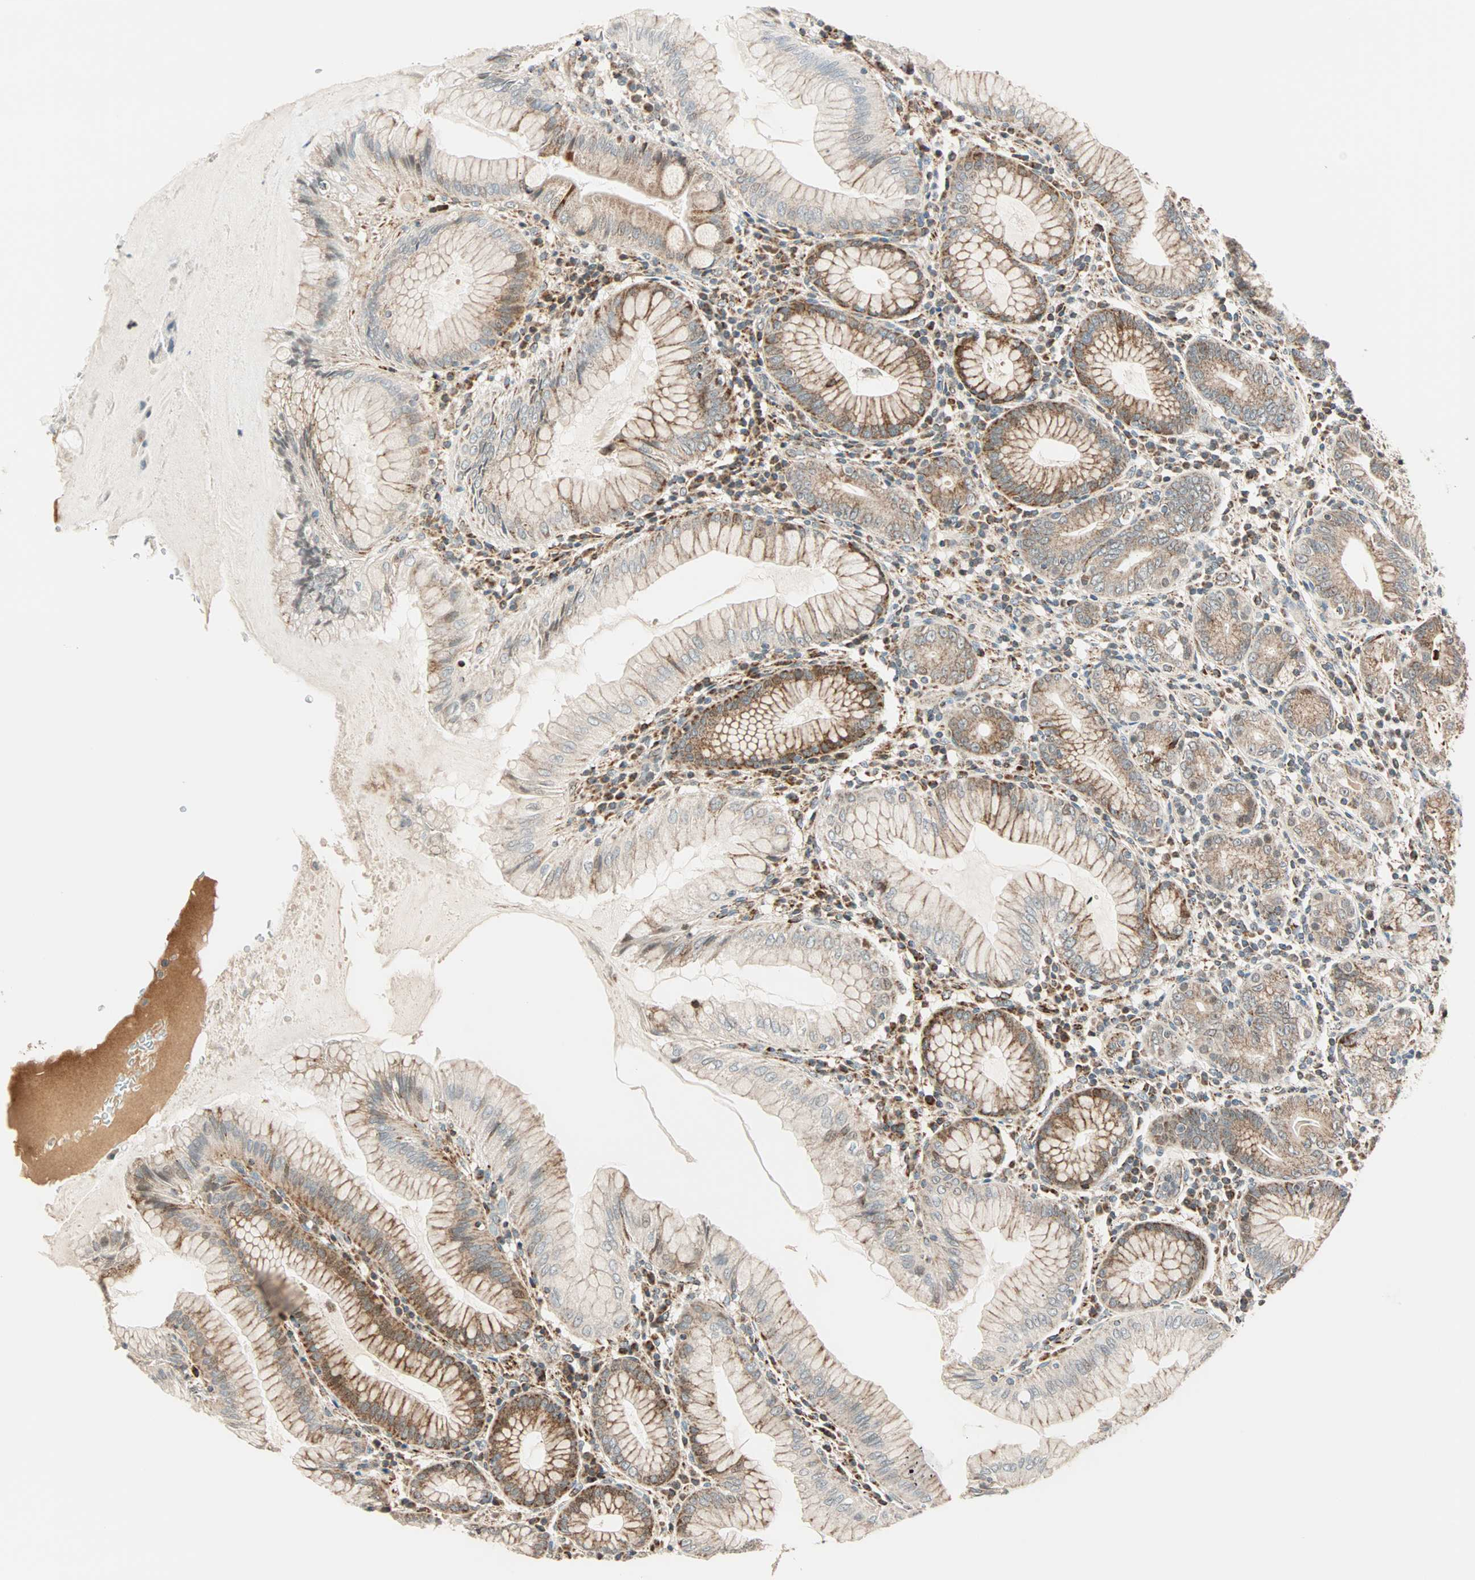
{"staining": {"intensity": "strong", "quantity": "25%-75%", "location": "cytoplasmic/membranous"}, "tissue": "stomach", "cell_type": "Glandular cells", "image_type": "normal", "snomed": [{"axis": "morphology", "description": "Normal tissue, NOS"}, {"axis": "topography", "description": "Stomach, lower"}], "caption": "Strong cytoplasmic/membranous positivity is identified in approximately 25%-75% of glandular cells in normal stomach.", "gene": "SPRY4", "patient": {"sex": "female", "age": 76}}